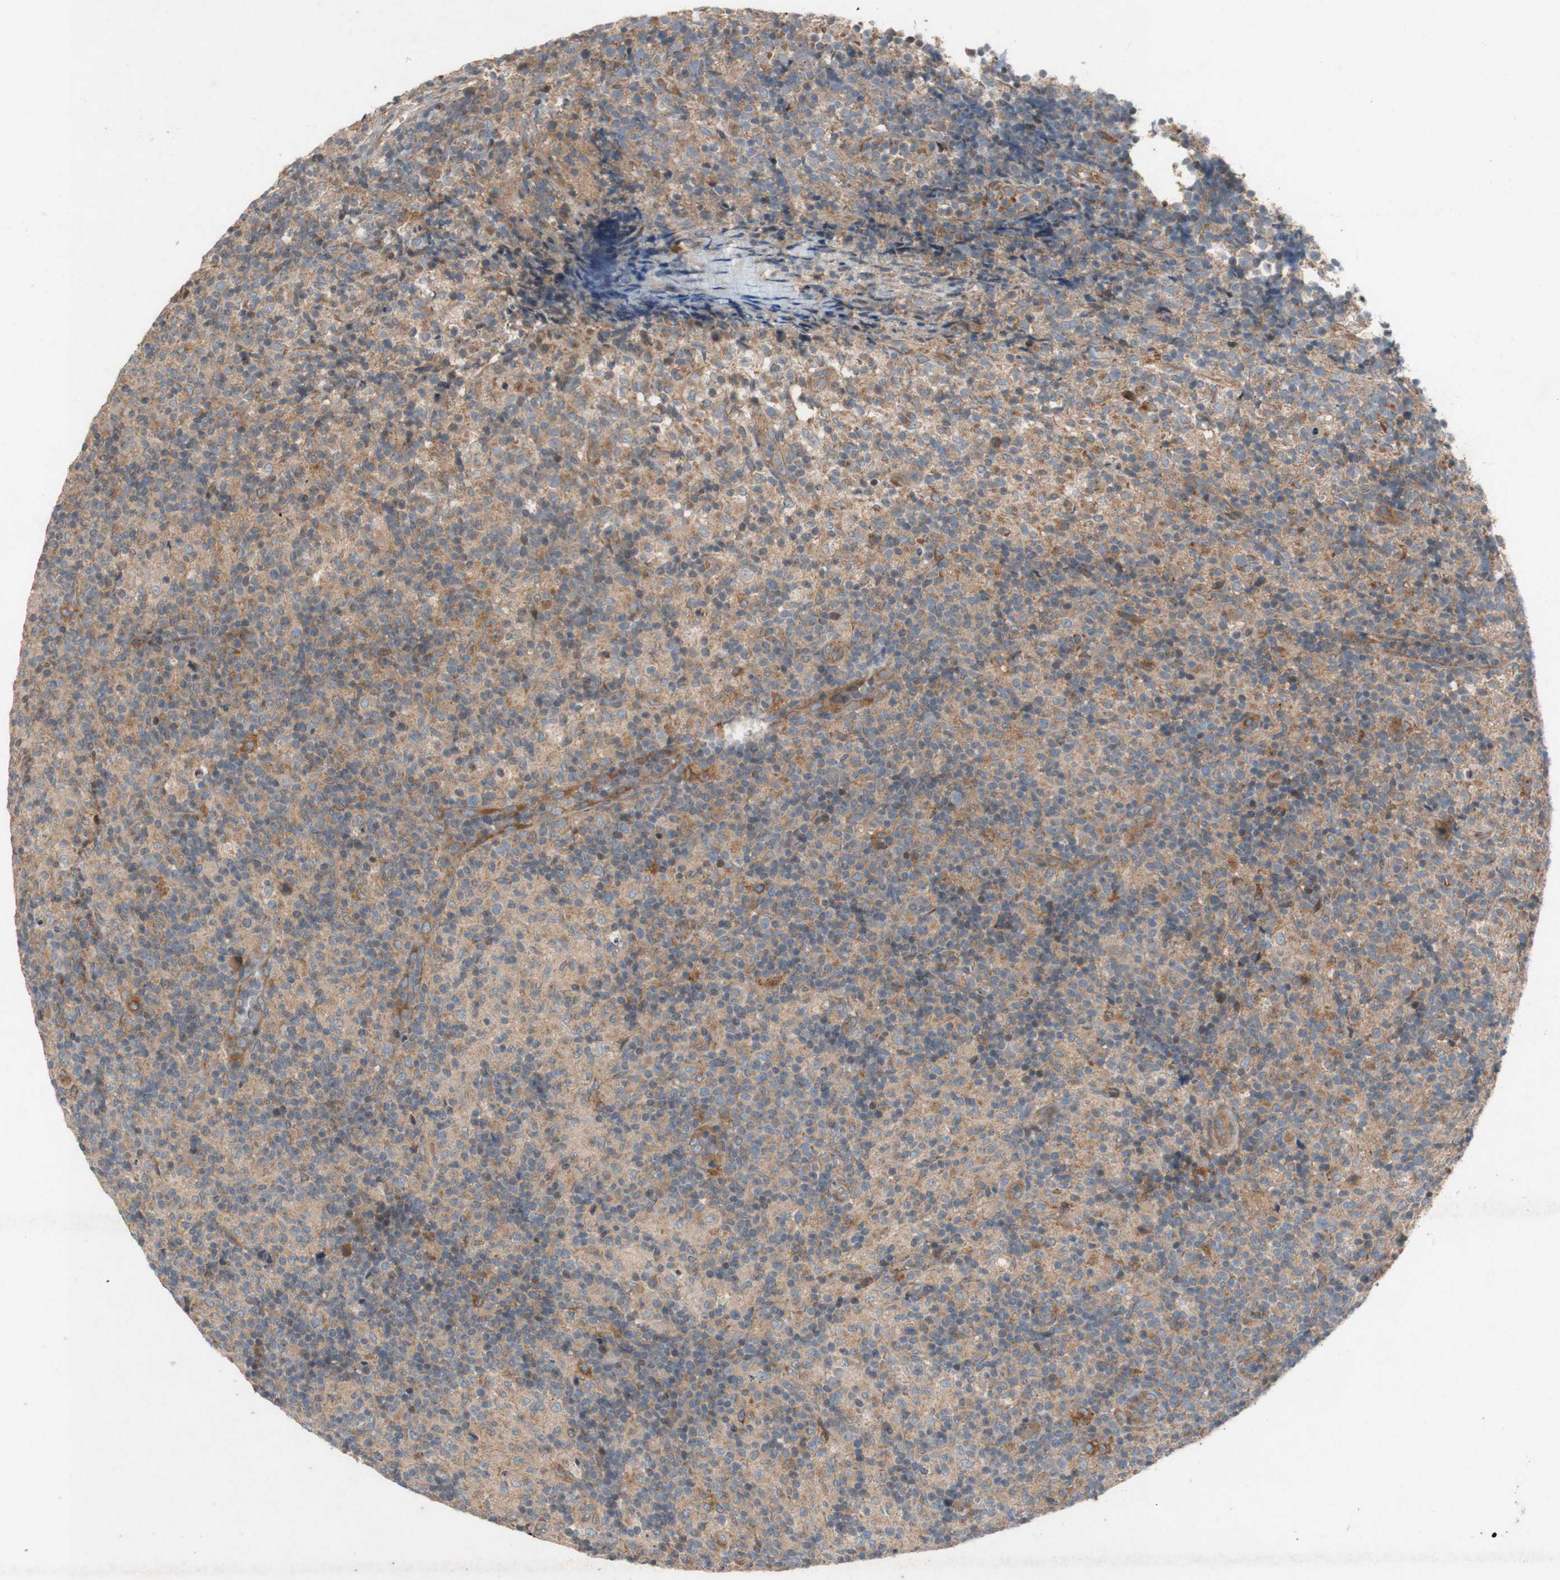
{"staining": {"intensity": "moderate", "quantity": ">75%", "location": "cytoplasmic/membranous"}, "tissue": "lymph node", "cell_type": "Germinal center cells", "image_type": "normal", "snomed": [{"axis": "morphology", "description": "Normal tissue, NOS"}, {"axis": "morphology", "description": "Inflammation, NOS"}, {"axis": "topography", "description": "Lymph node"}], "caption": "A micrograph of lymph node stained for a protein exhibits moderate cytoplasmic/membranous brown staining in germinal center cells. (DAB (3,3'-diaminobenzidine) = brown stain, brightfield microscopy at high magnification).", "gene": "TST", "patient": {"sex": "male", "age": 55}}